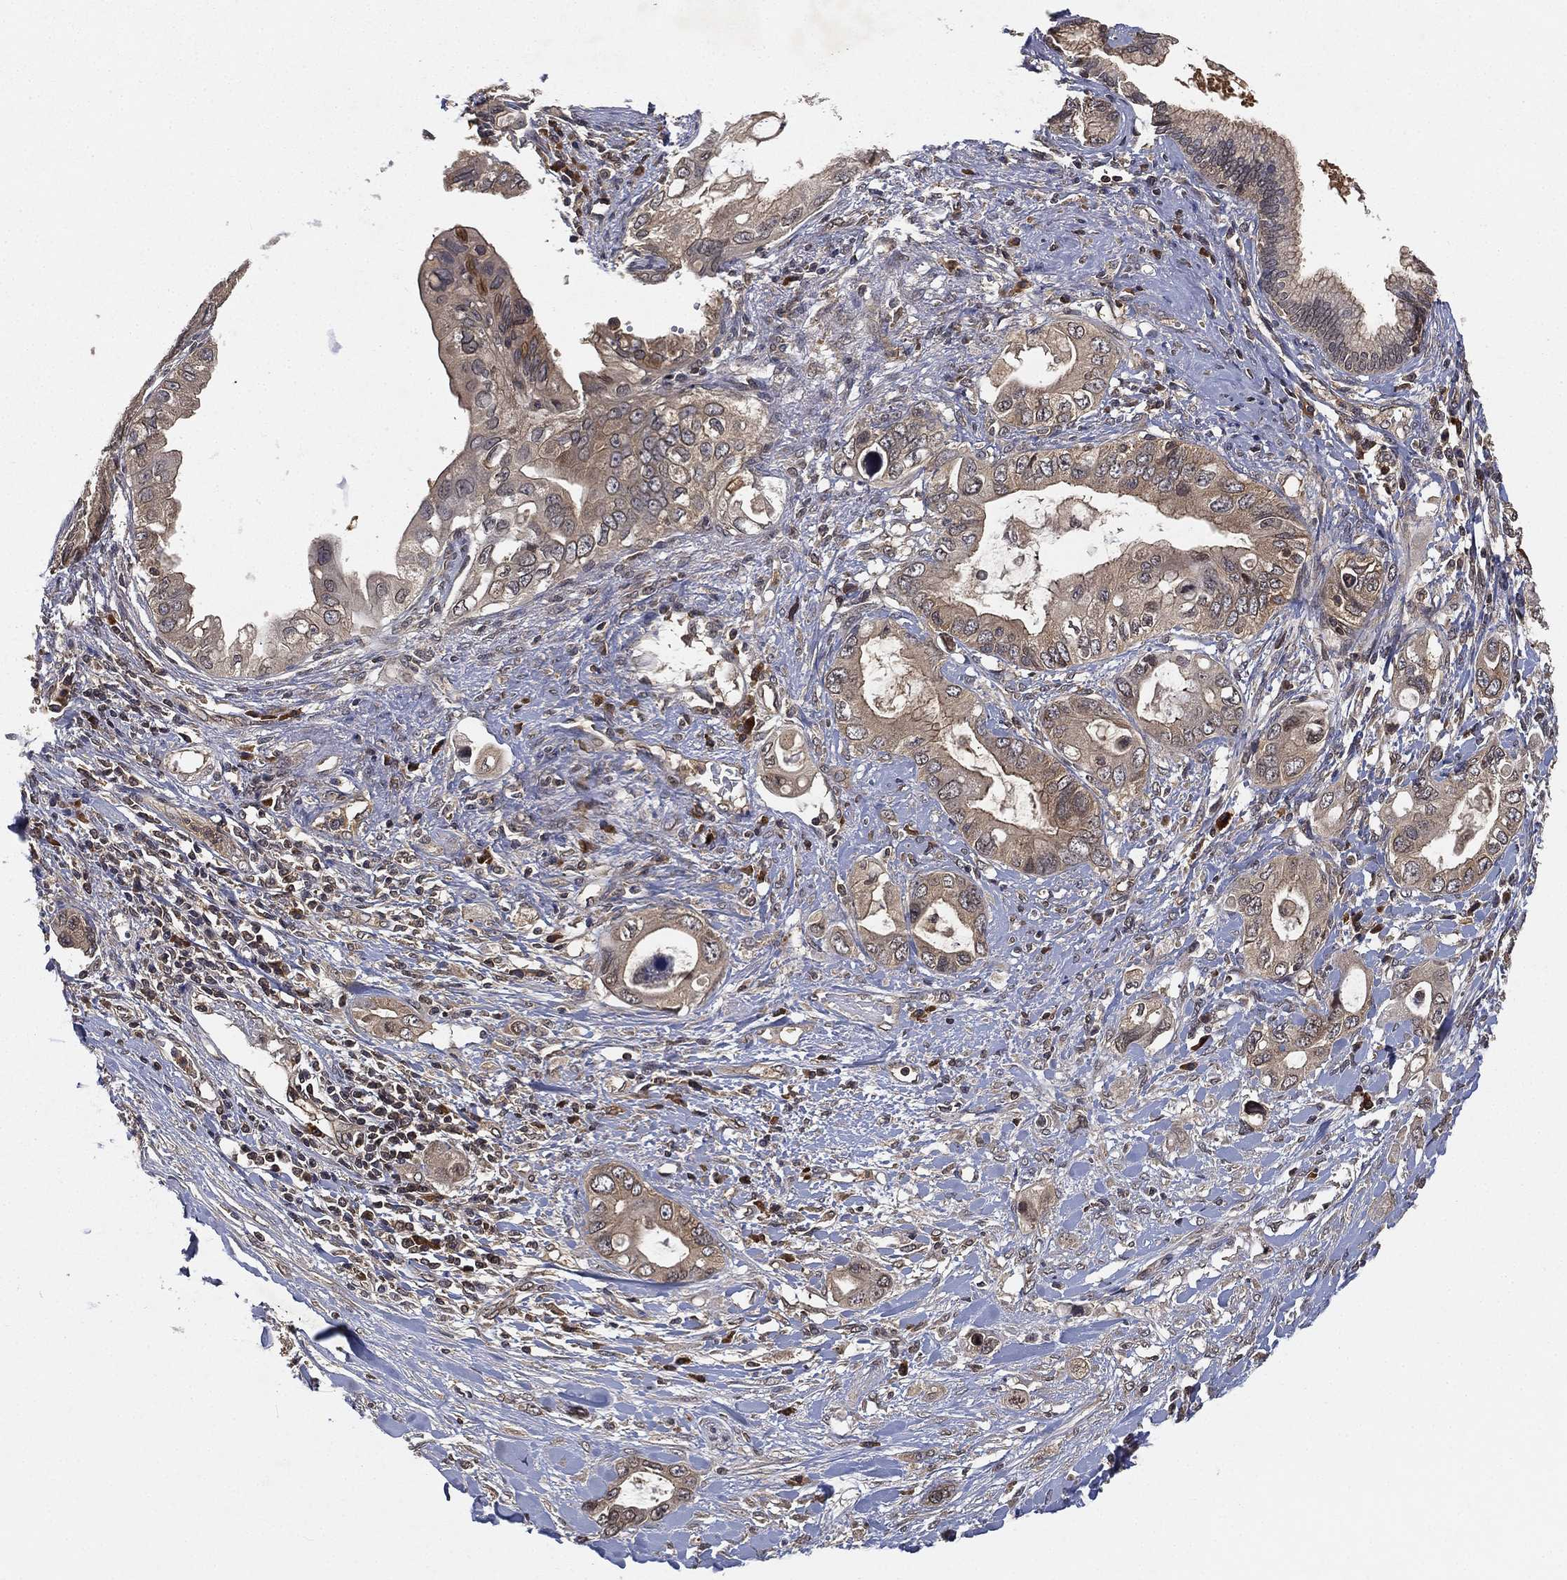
{"staining": {"intensity": "weak", "quantity": ">75%", "location": "cytoplasmic/membranous"}, "tissue": "pancreatic cancer", "cell_type": "Tumor cells", "image_type": "cancer", "snomed": [{"axis": "morphology", "description": "Adenocarcinoma, NOS"}, {"axis": "topography", "description": "Pancreas"}], "caption": "Immunohistochemistry (IHC) of pancreatic cancer shows low levels of weak cytoplasmic/membranous expression in approximately >75% of tumor cells.", "gene": "UBA5", "patient": {"sex": "female", "age": 56}}